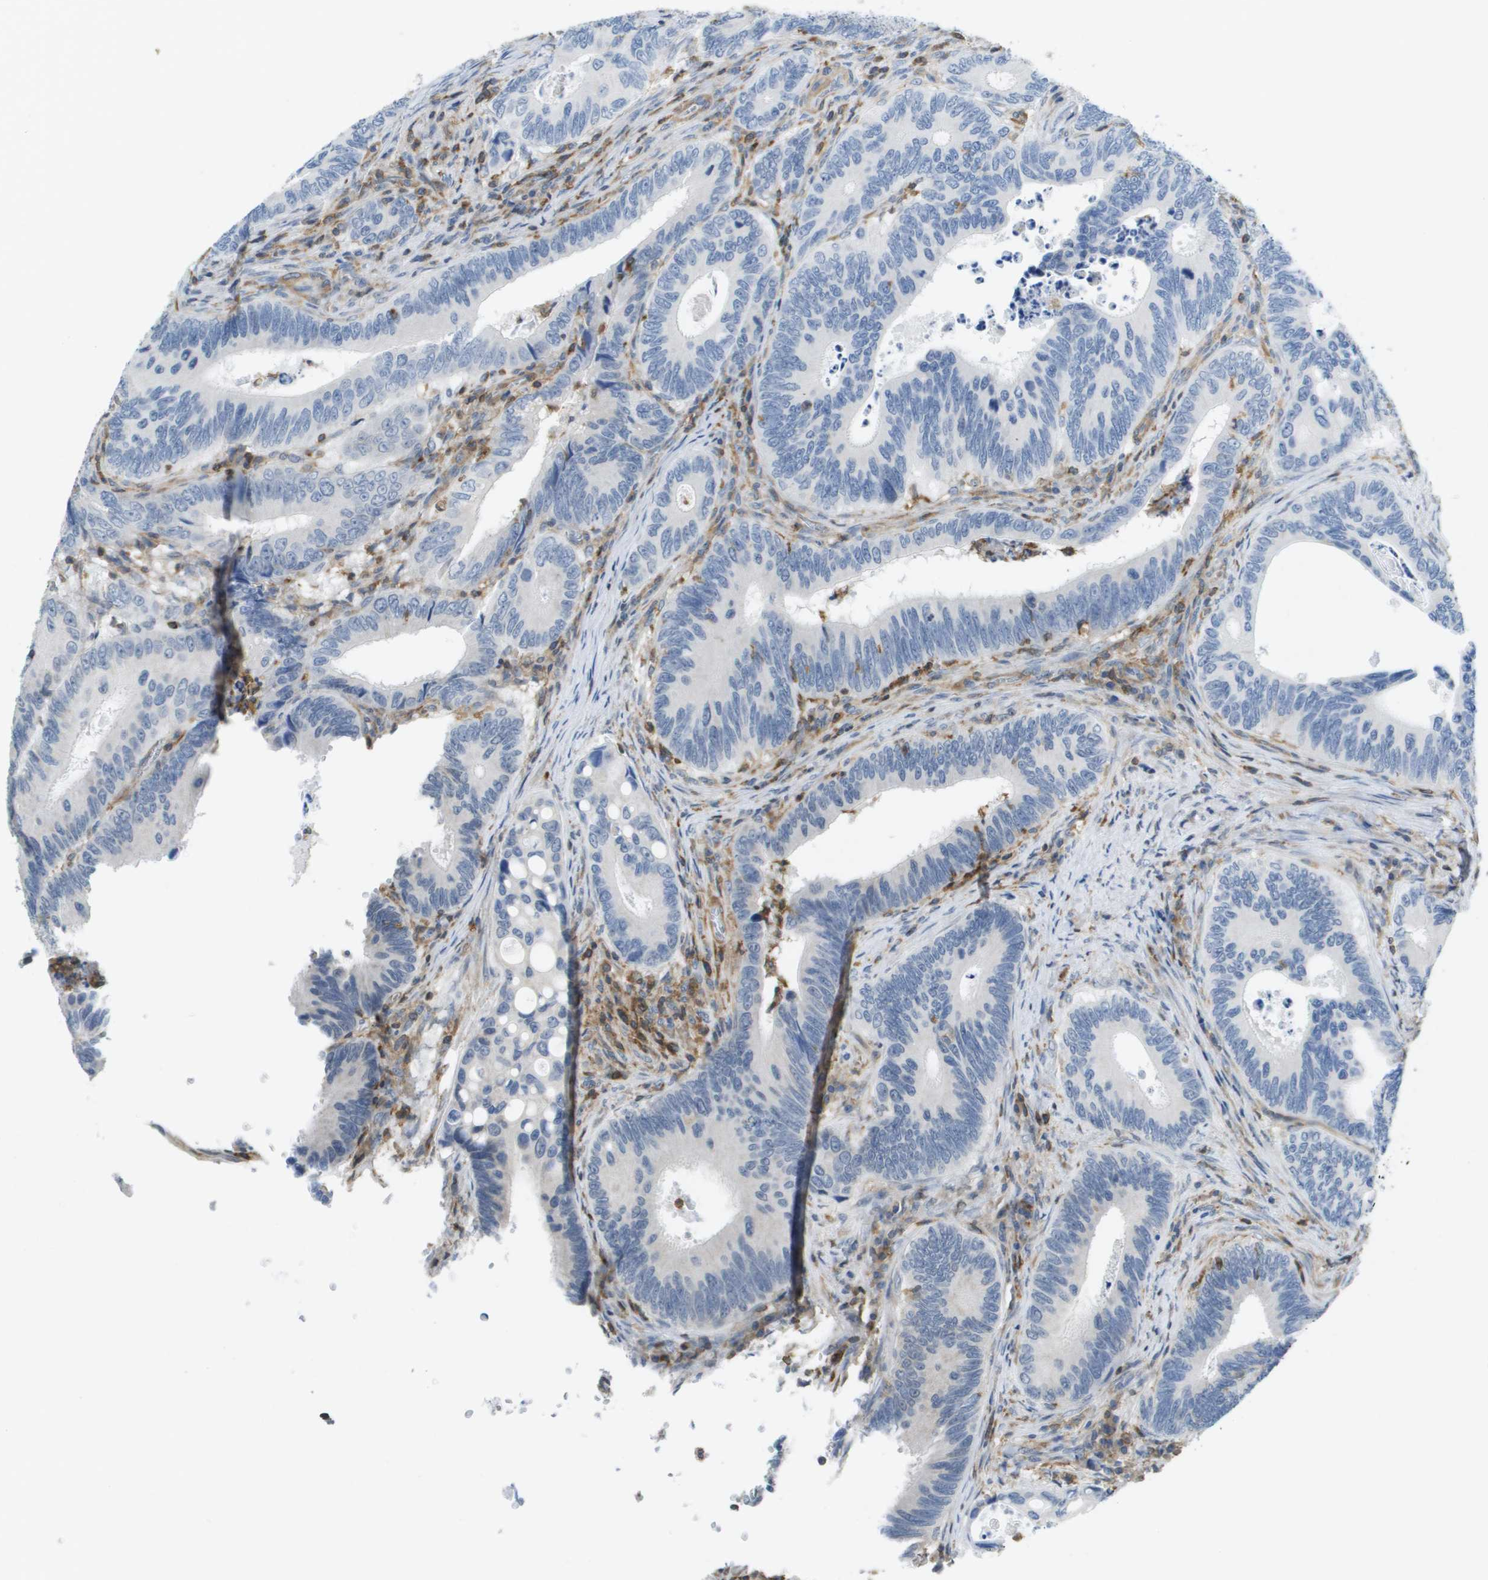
{"staining": {"intensity": "negative", "quantity": "none", "location": "none"}, "tissue": "colorectal cancer", "cell_type": "Tumor cells", "image_type": "cancer", "snomed": [{"axis": "morphology", "description": "Inflammation, NOS"}, {"axis": "morphology", "description": "Adenocarcinoma, NOS"}, {"axis": "topography", "description": "Colon"}], "caption": "High power microscopy micrograph of an immunohistochemistry (IHC) micrograph of colorectal cancer (adenocarcinoma), revealing no significant expression in tumor cells.", "gene": "RCSD1", "patient": {"sex": "male", "age": 72}}